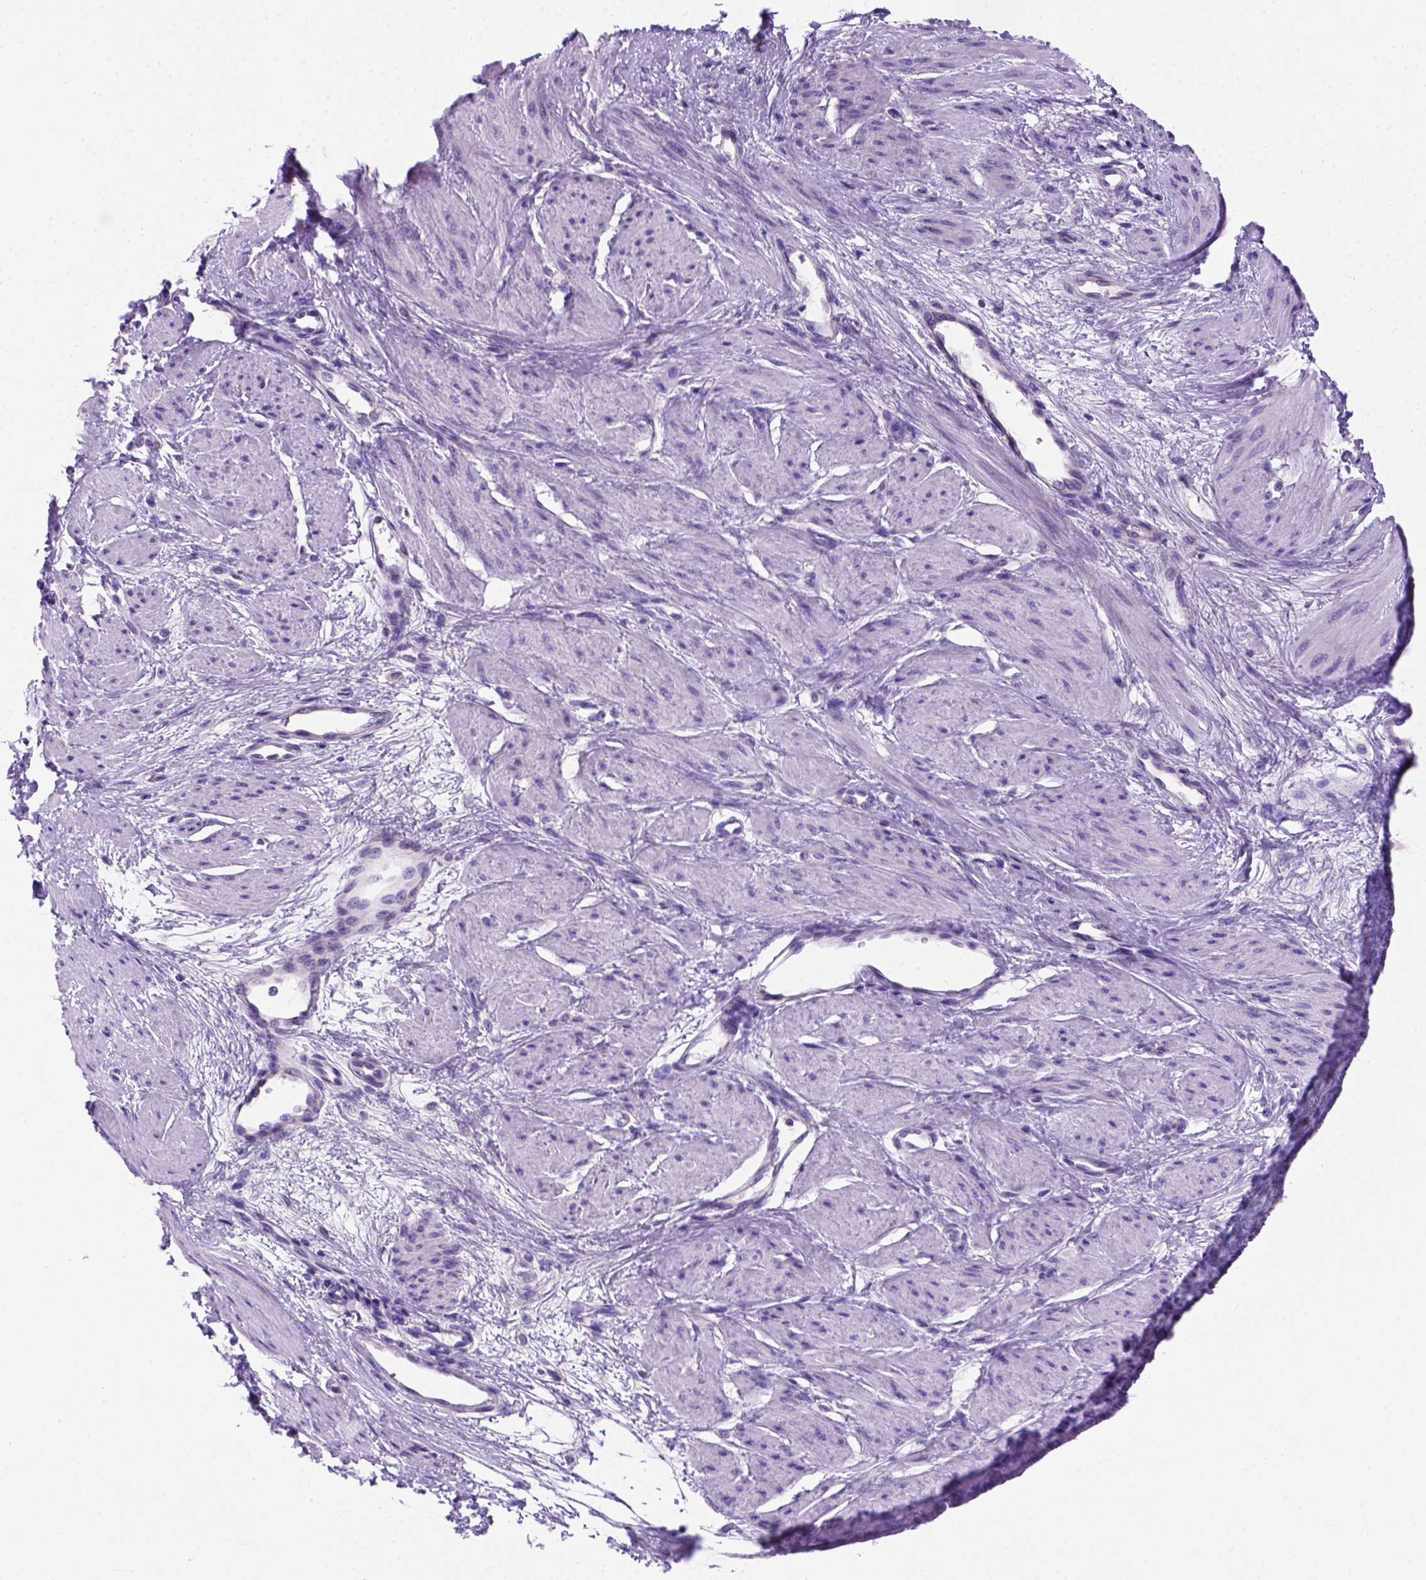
{"staining": {"intensity": "negative", "quantity": "none", "location": "none"}, "tissue": "smooth muscle", "cell_type": "Smooth muscle cells", "image_type": "normal", "snomed": [{"axis": "morphology", "description": "Normal tissue, NOS"}, {"axis": "topography", "description": "Smooth muscle"}, {"axis": "topography", "description": "Uterus"}], "caption": "Immunohistochemistry (IHC) histopathology image of normal smooth muscle: human smooth muscle stained with DAB demonstrates no significant protein positivity in smooth muscle cells.", "gene": "FOXI1", "patient": {"sex": "female", "age": 39}}